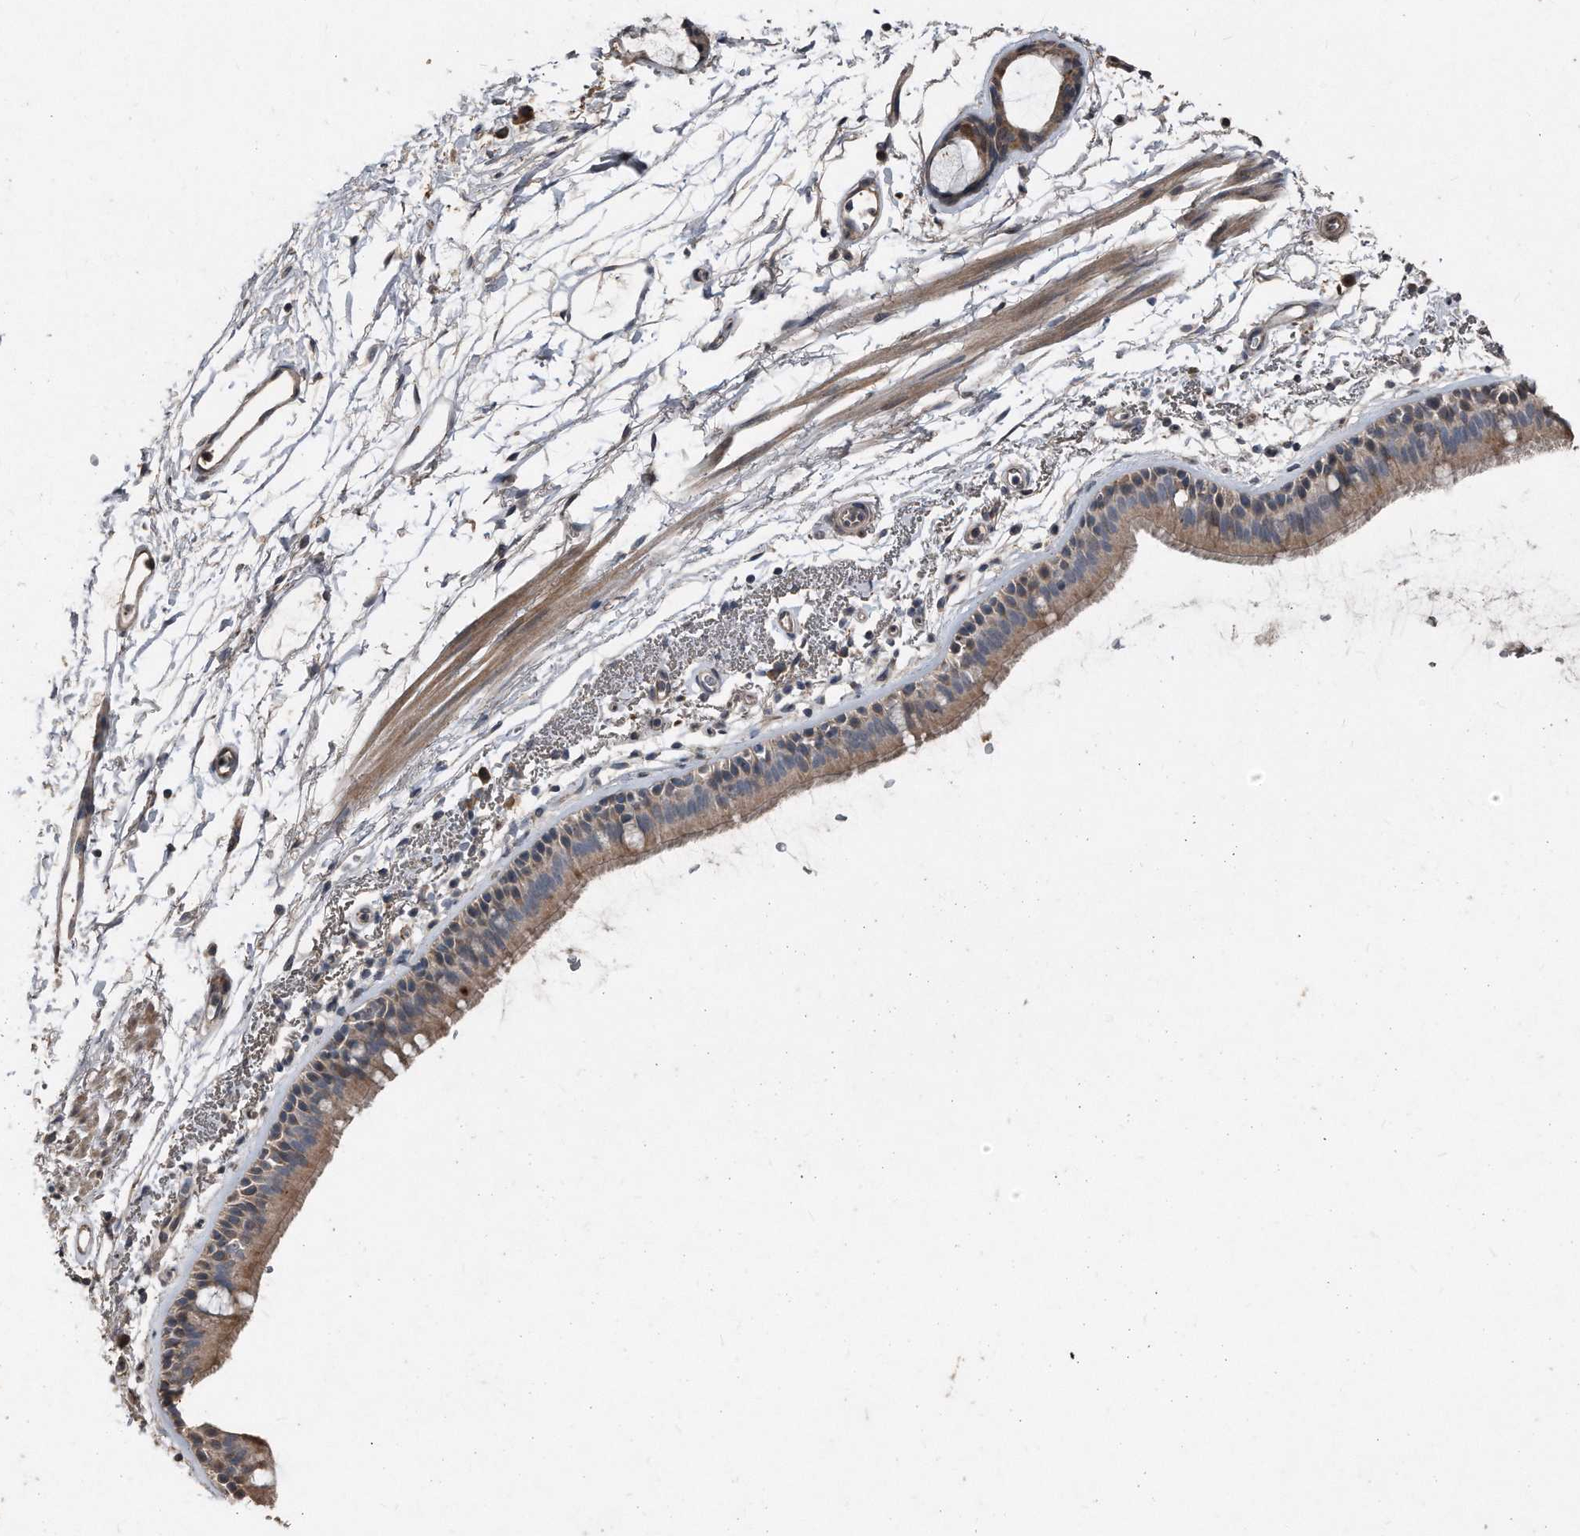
{"staining": {"intensity": "weak", "quantity": ">75%", "location": "cytoplasmic/membranous"}, "tissue": "bronchus", "cell_type": "Respiratory epithelial cells", "image_type": "normal", "snomed": [{"axis": "morphology", "description": "Normal tissue, NOS"}, {"axis": "topography", "description": "Lymph node"}, {"axis": "topography", "description": "Bronchus"}], "caption": "Protein staining of unremarkable bronchus displays weak cytoplasmic/membranous expression in approximately >75% of respiratory epithelial cells. (DAB (3,3'-diaminobenzidine) IHC, brown staining for protein, blue staining for nuclei).", "gene": "ANKRD10", "patient": {"sex": "female", "age": 70}}